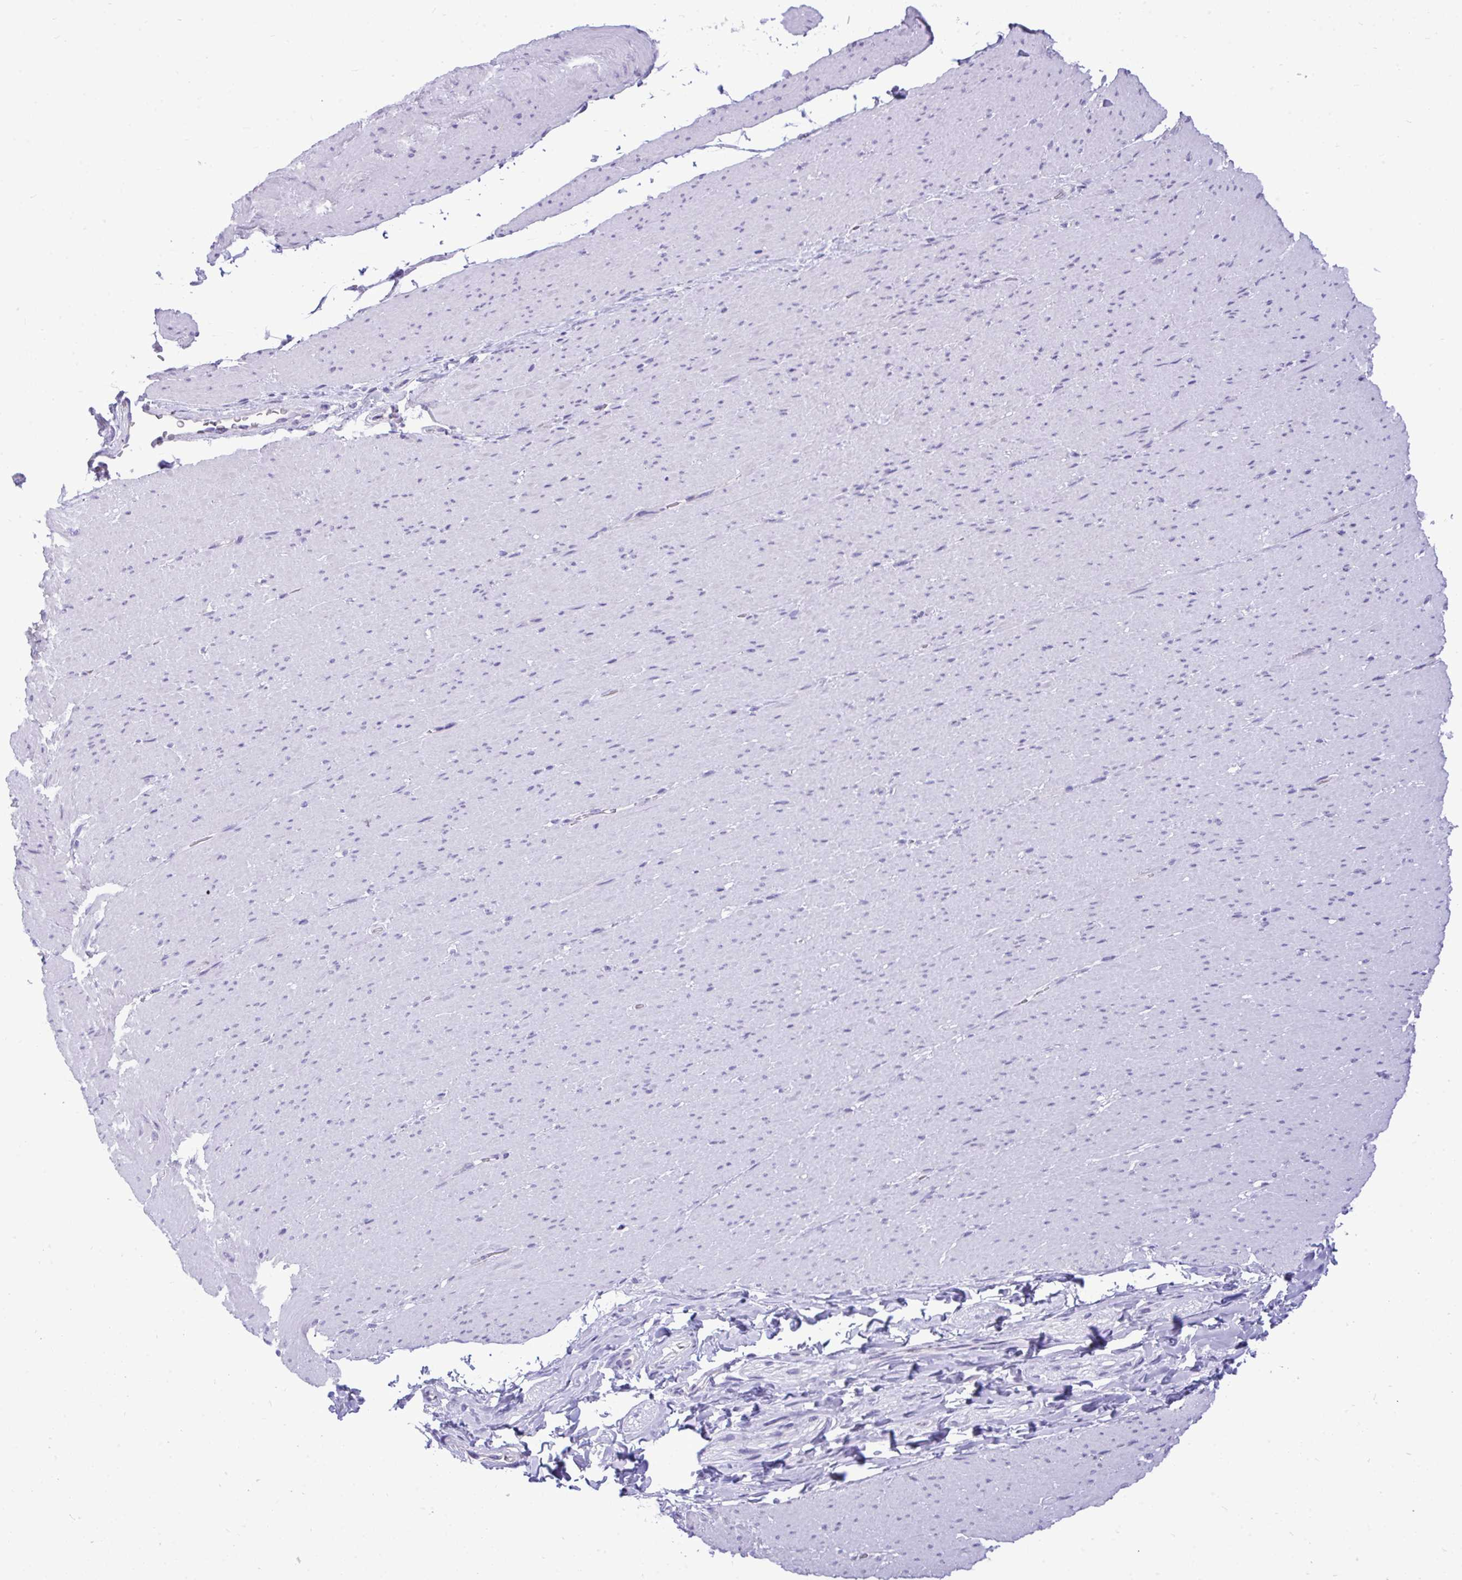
{"staining": {"intensity": "negative", "quantity": "none", "location": "none"}, "tissue": "smooth muscle", "cell_type": "Smooth muscle cells", "image_type": "normal", "snomed": [{"axis": "morphology", "description": "Normal tissue, NOS"}, {"axis": "topography", "description": "Smooth muscle"}, {"axis": "topography", "description": "Rectum"}], "caption": "The immunohistochemistry (IHC) histopathology image has no significant staining in smooth muscle cells of smooth muscle.", "gene": "PRM2", "patient": {"sex": "male", "age": 53}}